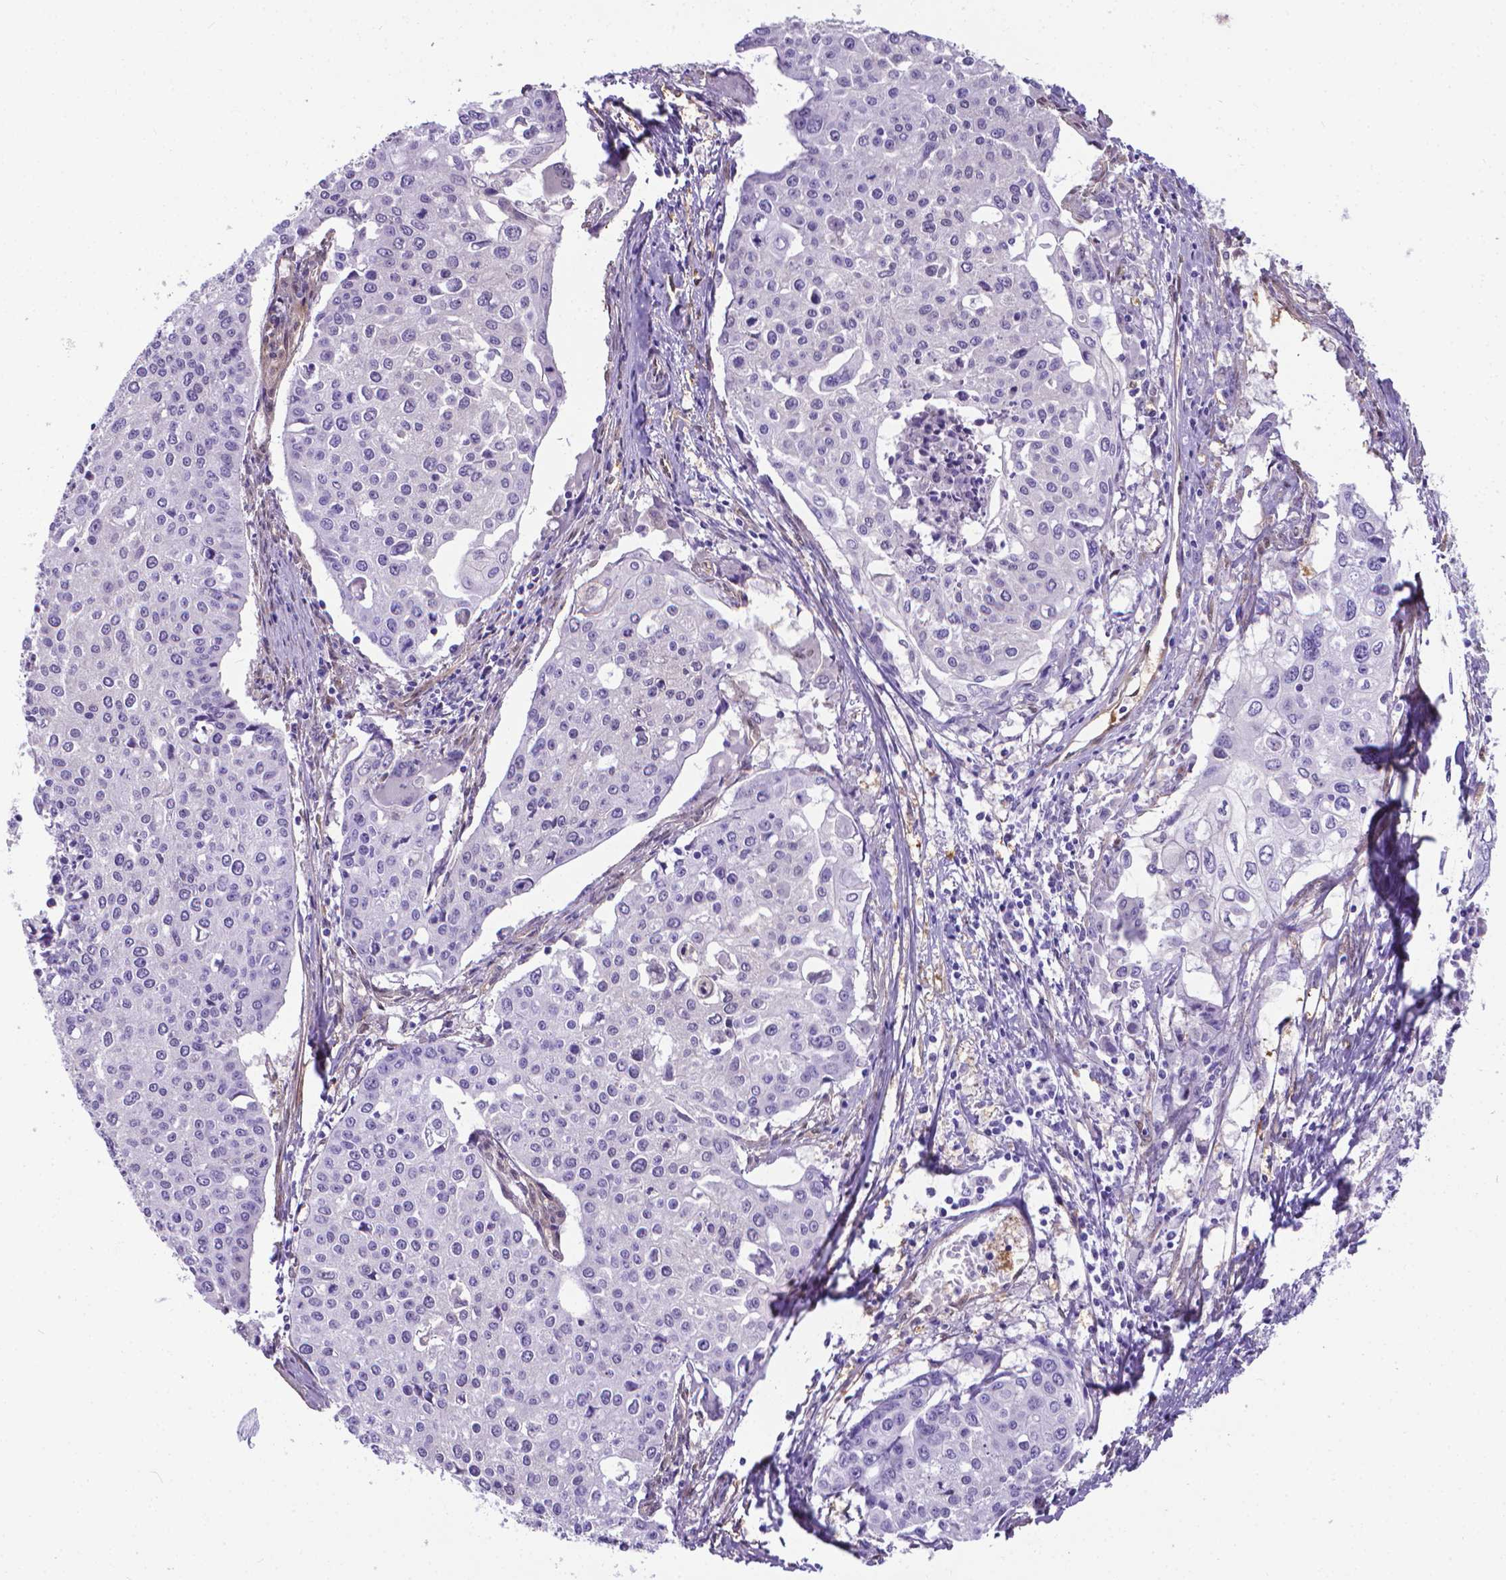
{"staining": {"intensity": "negative", "quantity": "none", "location": "none"}, "tissue": "cervical cancer", "cell_type": "Tumor cells", "image_type": "cancer", "snomed": [{"axis": "morphology", "description": "Squamous cell carcinoma, NOS"}, {"axis": "topography", "description": "Cervix"}], "caption": "Human cervical cancer stained for a protein using immunohistochemistry (IHC) reveals no staining in tumor cells.", "gene": "CLIC4", "patient": {"sex": "female", "age": 38}}